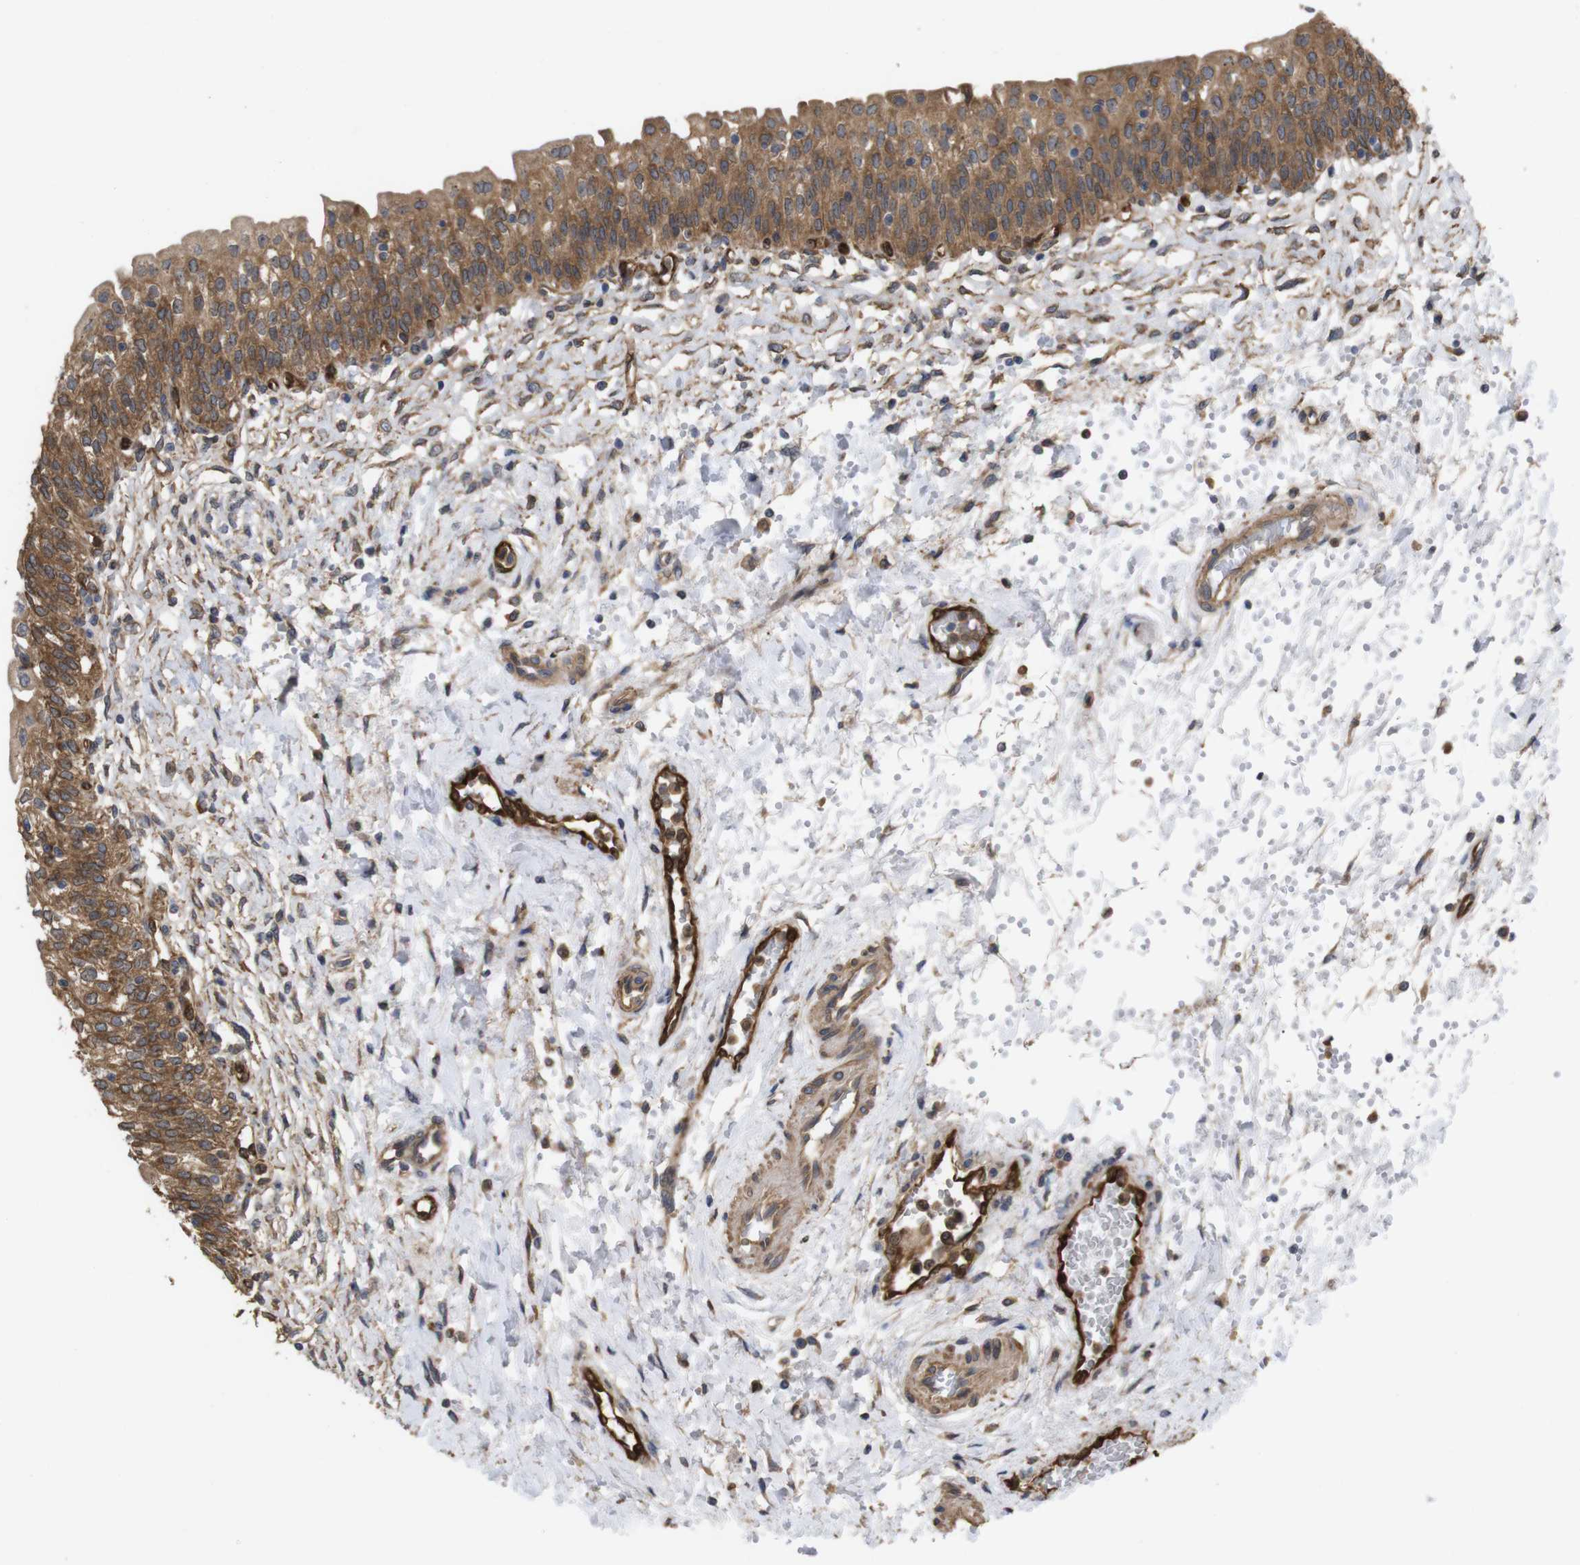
{"staining": {"intensity": "moderate", "quantity": ">75%", "location": "cytoplasmic/membranous"}, "tissue": "urinary bladder", "cell_type": "Urothelial cells", "image_type": "normal", "snomed": [{"axis": "morphology", "description": "Normal tissue, NOS"}, {"axis": "topography", "description": "Urinary bladder"}], "caption": "Immunohistochemical staining of benign human urinary bladder demonstrates >75% levels of moderate cytoplasmic/membranous protein staining in about >75% of urothelial cells. Using DAB (3,3'-diaminobenzidine) (brown) and hematoxylin (blue) stains, captured at high magnification using brightfield microscopy.", "gene": "TIAM1", "patient": {"sex": "male", "age": 55}}